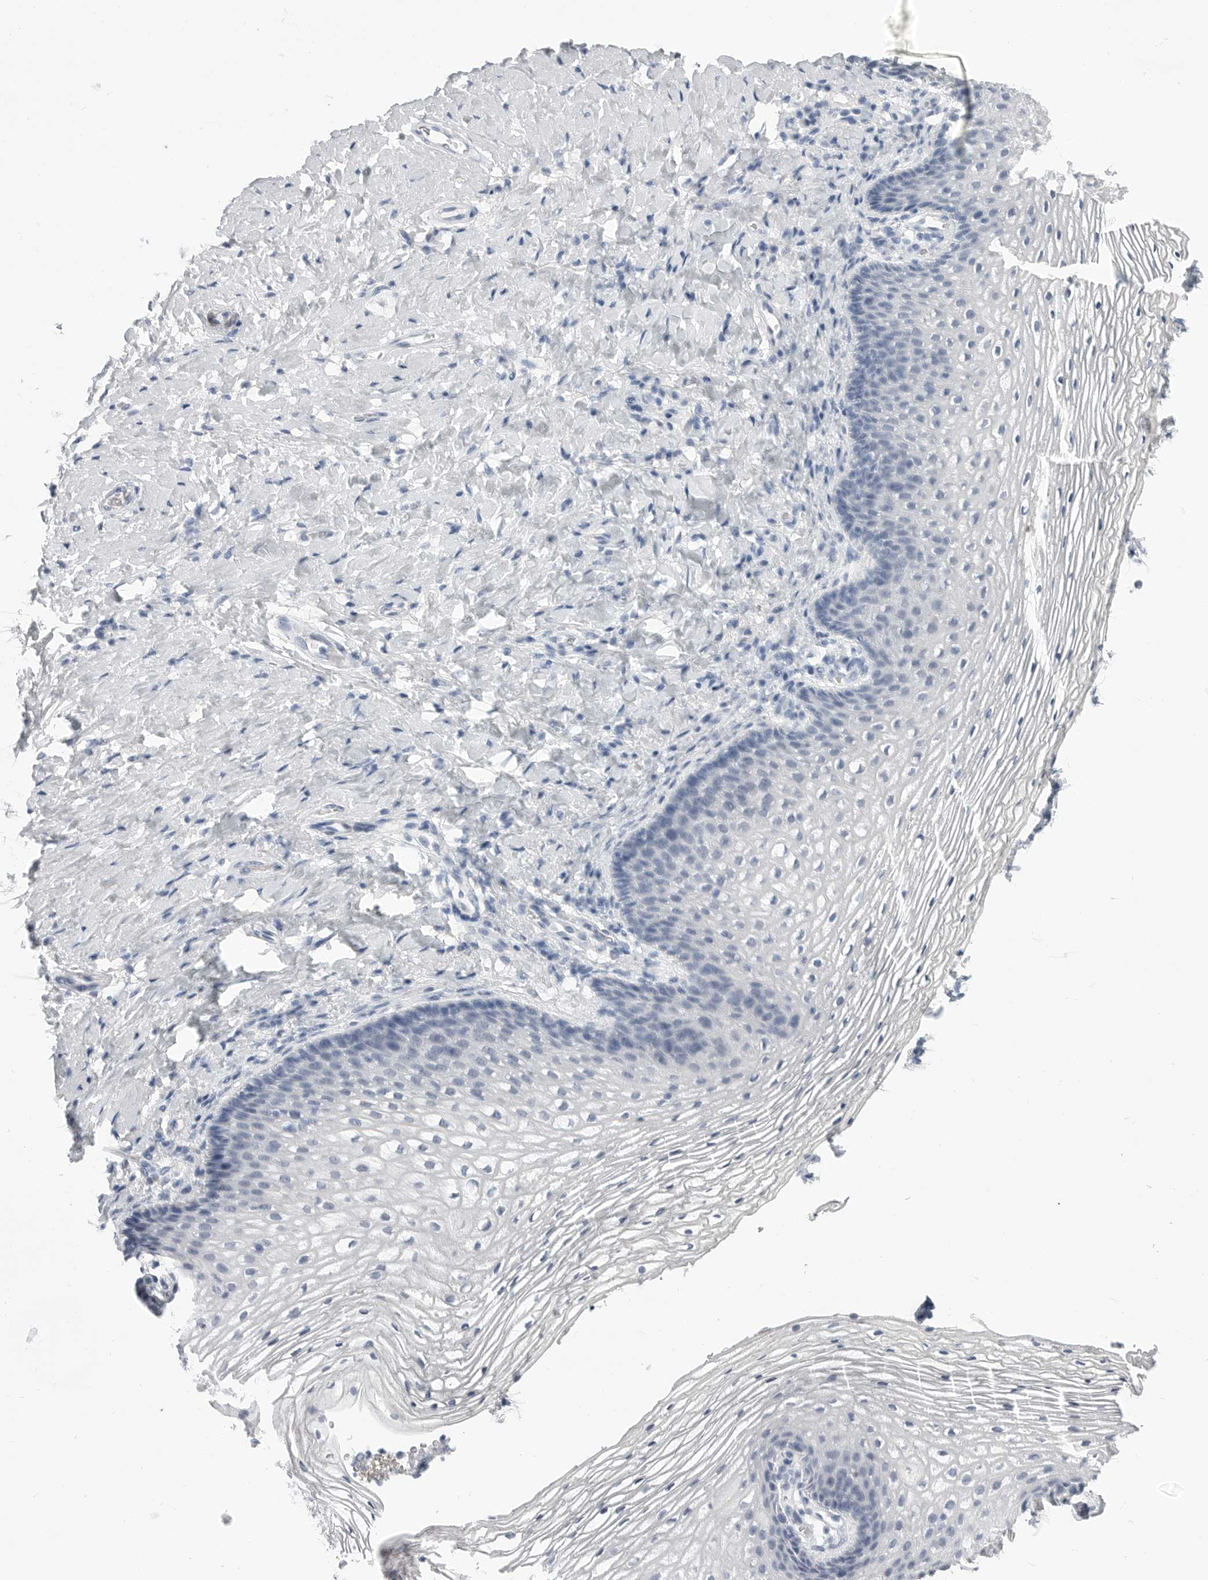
{"staining": {"intensity": "negative", "quantity": "none", "location": "none"}, "tissue": "vagina", "cell_type": "Squamous epithelial cells", "image_type": "normal", "snomed": [{"axis": "morphology", "description": "Normal tissue, NOS"}, {"axis": "topography", "description": "Vagina"}], "caption": "The photomicrograph exhibits no significant positivity in squamous epithelial cells of vagina.", "gene": "PLN", "patient": {"sex": "female", "age": 60}}